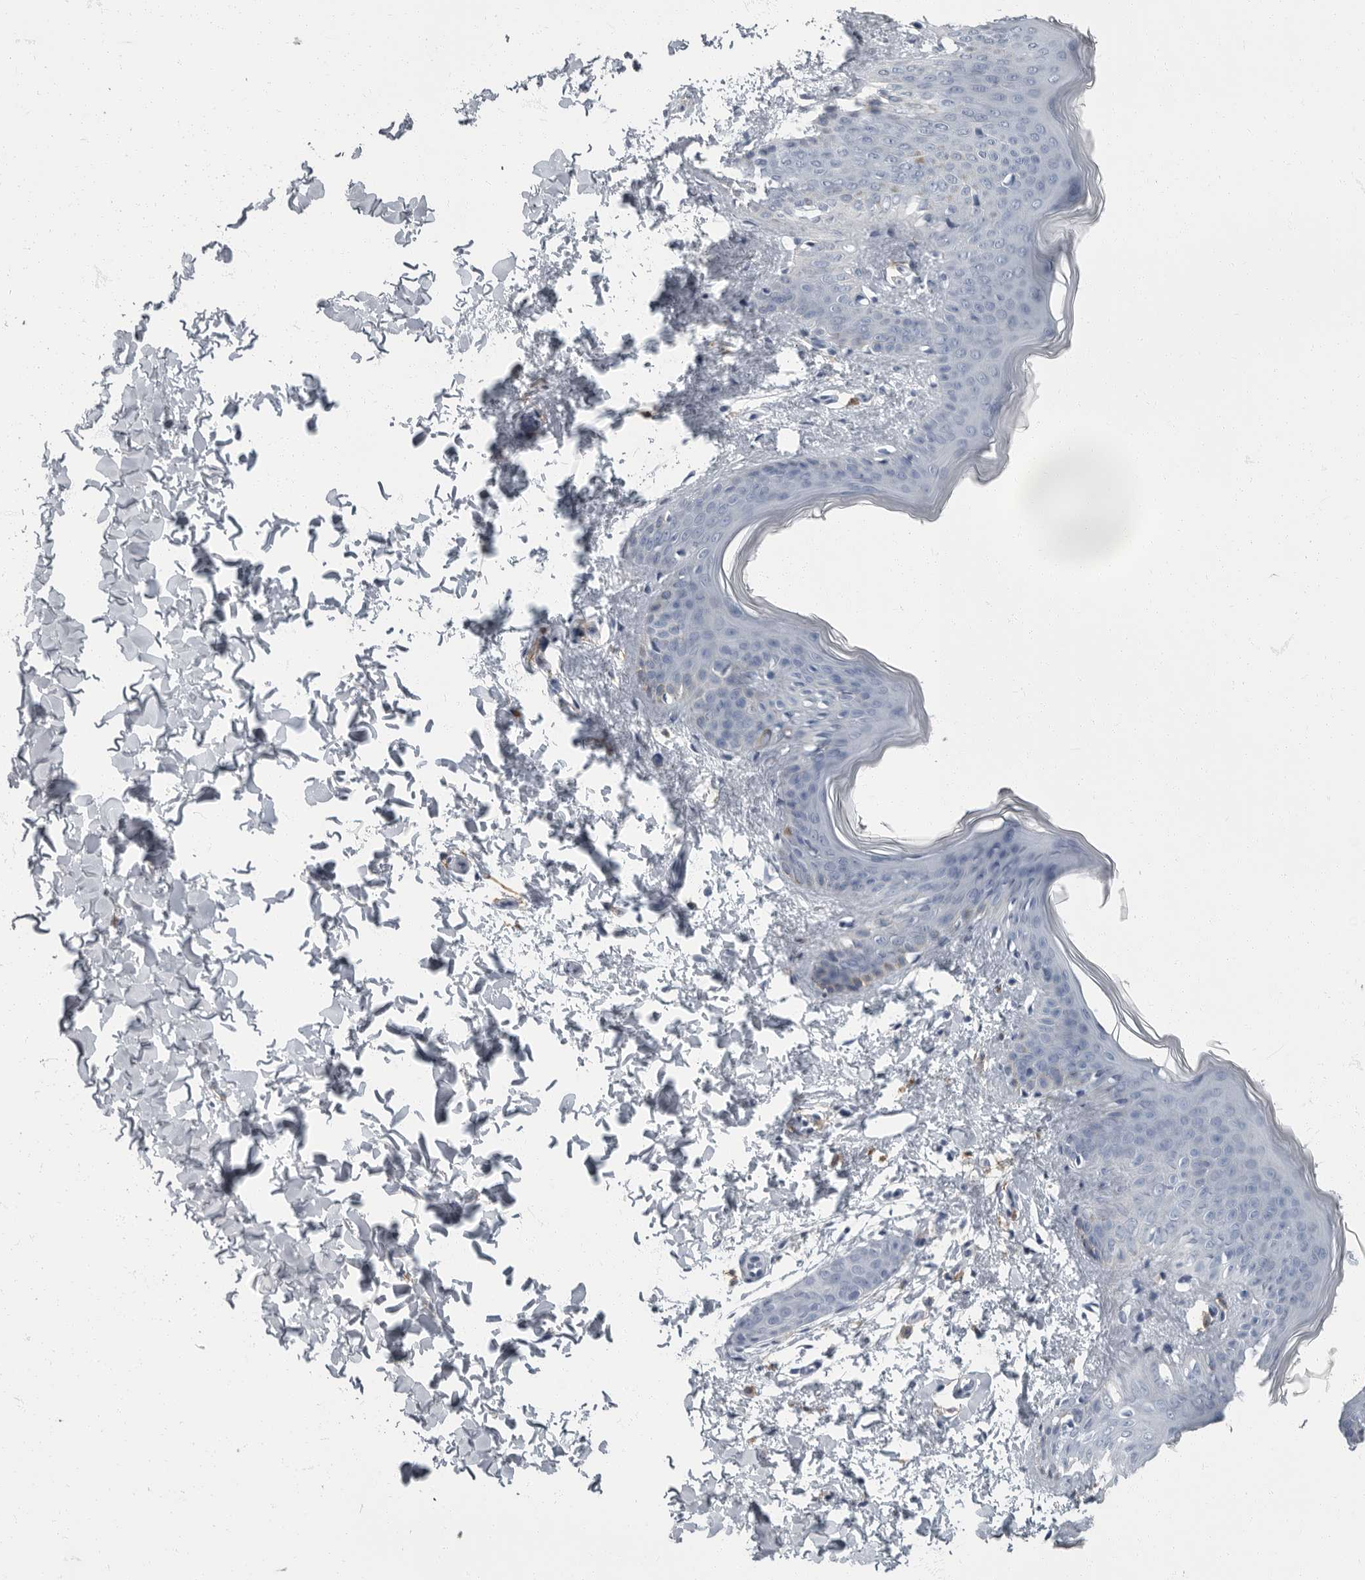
{"staining": {"intensity": "negative", "quantity": "none", "location": "none"}, "tissue": "skin", "cell_type": "Fibroblasts", "image_type": "normal", "snomed": [{"axis": "morphology", "description": "Normal tissue, NOS"}, {"axis": "topography", "description": "Skin"}], "caption": "A histopathology image of skin stained for a protein reveals no brown staining in fibroblasts. (DAB immunohistochemistry, high magnification).", "gene": "FCER1G", "patient": {"sex": "female", "age": 17}}